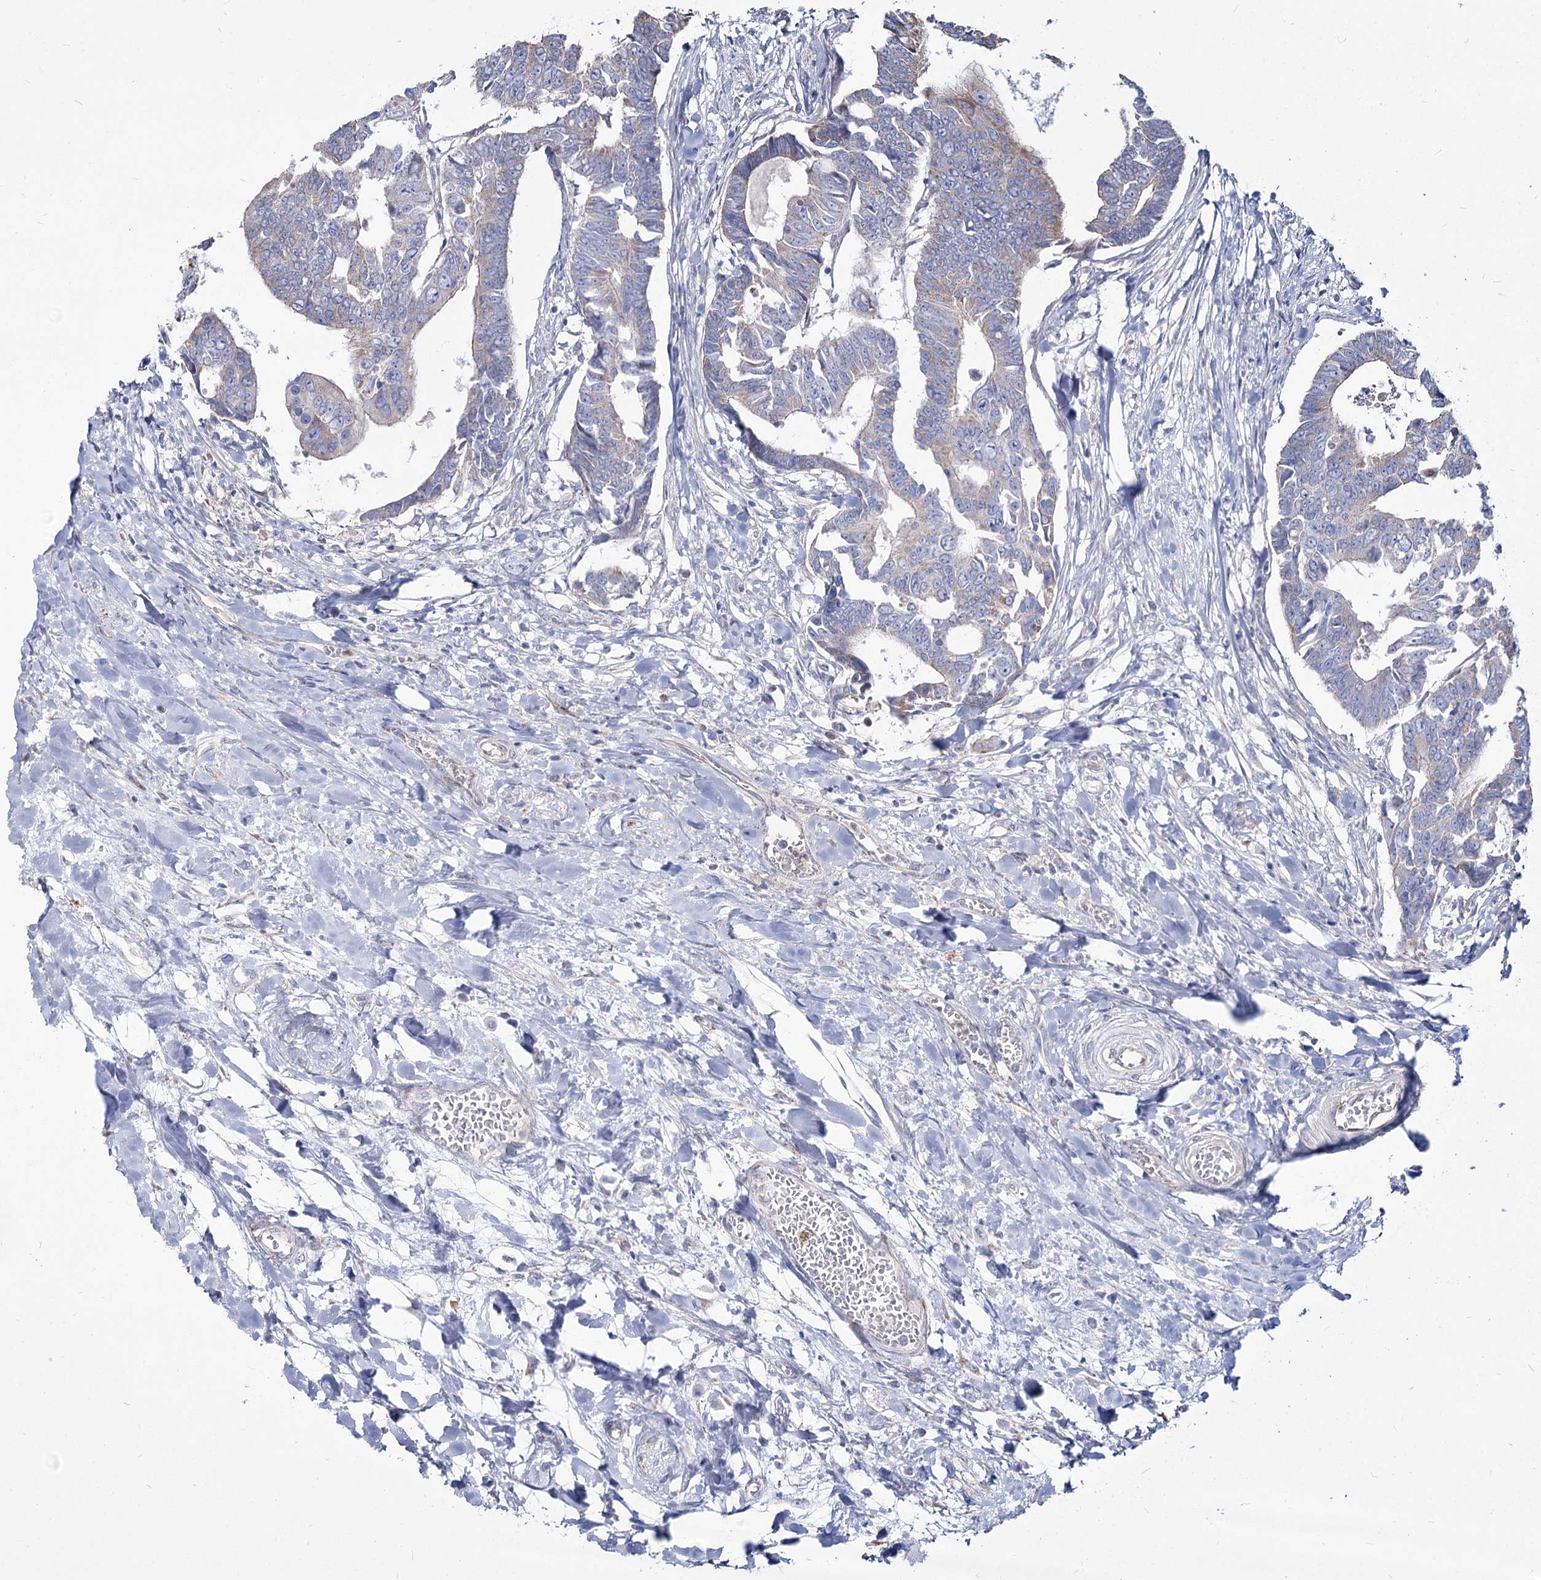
{"staining": {"intensity": "weak", "quantity": "<25%", "location": "cytoplasmic/membranous"}, "tissue": "colorectal cancer", "cell_type": "Tumor cells", "image_type": "cancer", "snomed": [{"axis": "morphology", "description": "Adenocarcinoma, NOS"}, {"axis": "topography", "description": "Rectum"}], "caption": "Tumor cells show no significant protein expression in colorectal cancer. Nuclei are stained in blue.", "gene": "ME3", "patient": {"sex": "female", "age": 65}}